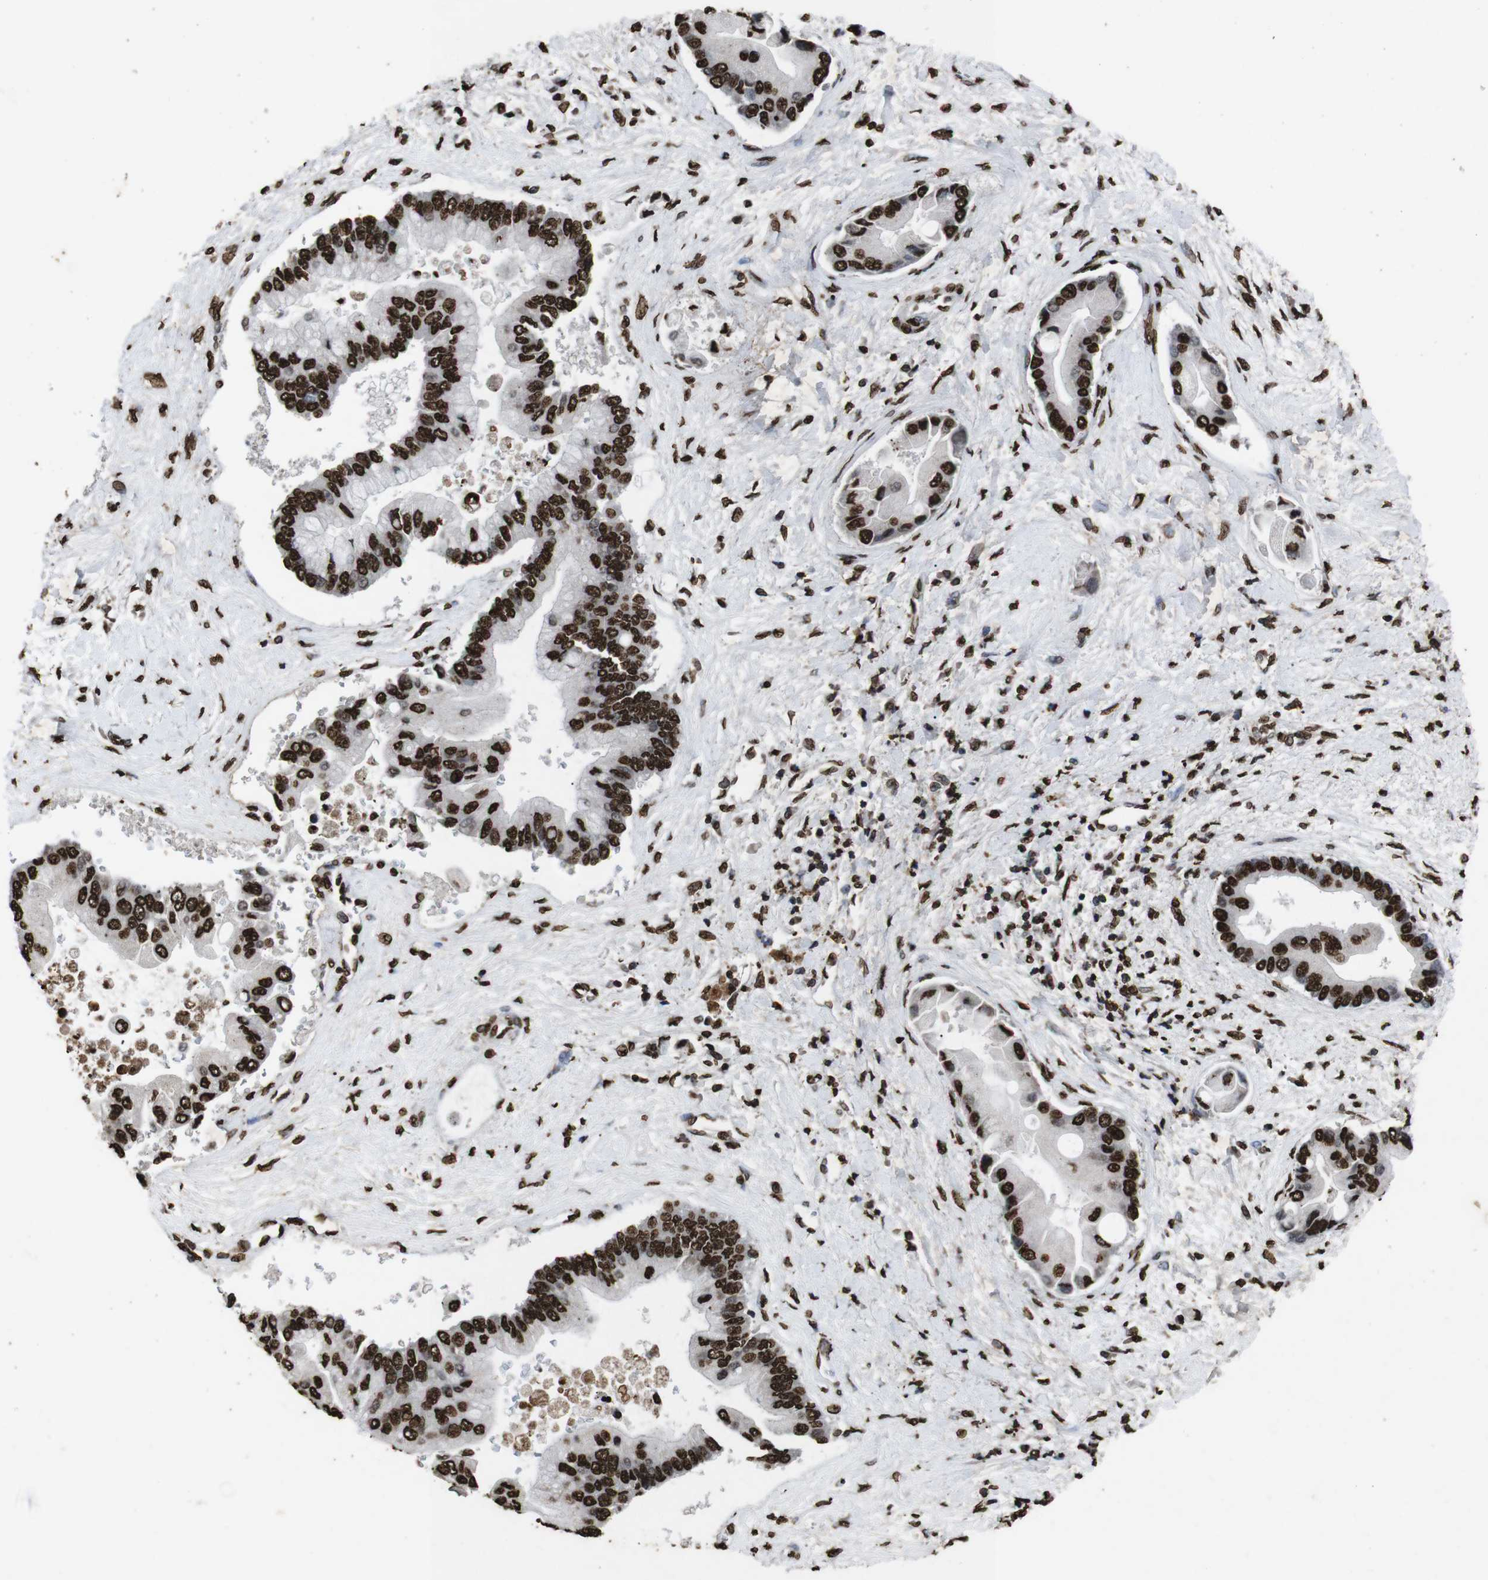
{"staining": {"intensity": "strong", "quantity": ">75%", "location": "nuclear"}, "tissue": "liver cancer", "cell_type": "Tumor cells", "image_type": "cancer", "snomed": [{"axis": "morphology", "description": "Cholangiocarcinoma"}, {"axis": "topography", "description": "Liver"}], "caption": "Immunohistochemical staining of human liver cancer demonstrates high levels of strong nuclear staining in approximately >75% of tumor cells. The staining was performed using DAB, with brown indicating positive protein expression. Nuclei are stained blue with hematoxylin.", "gene": "MDM2", "patient": {"sex": "male", "age": 50}}